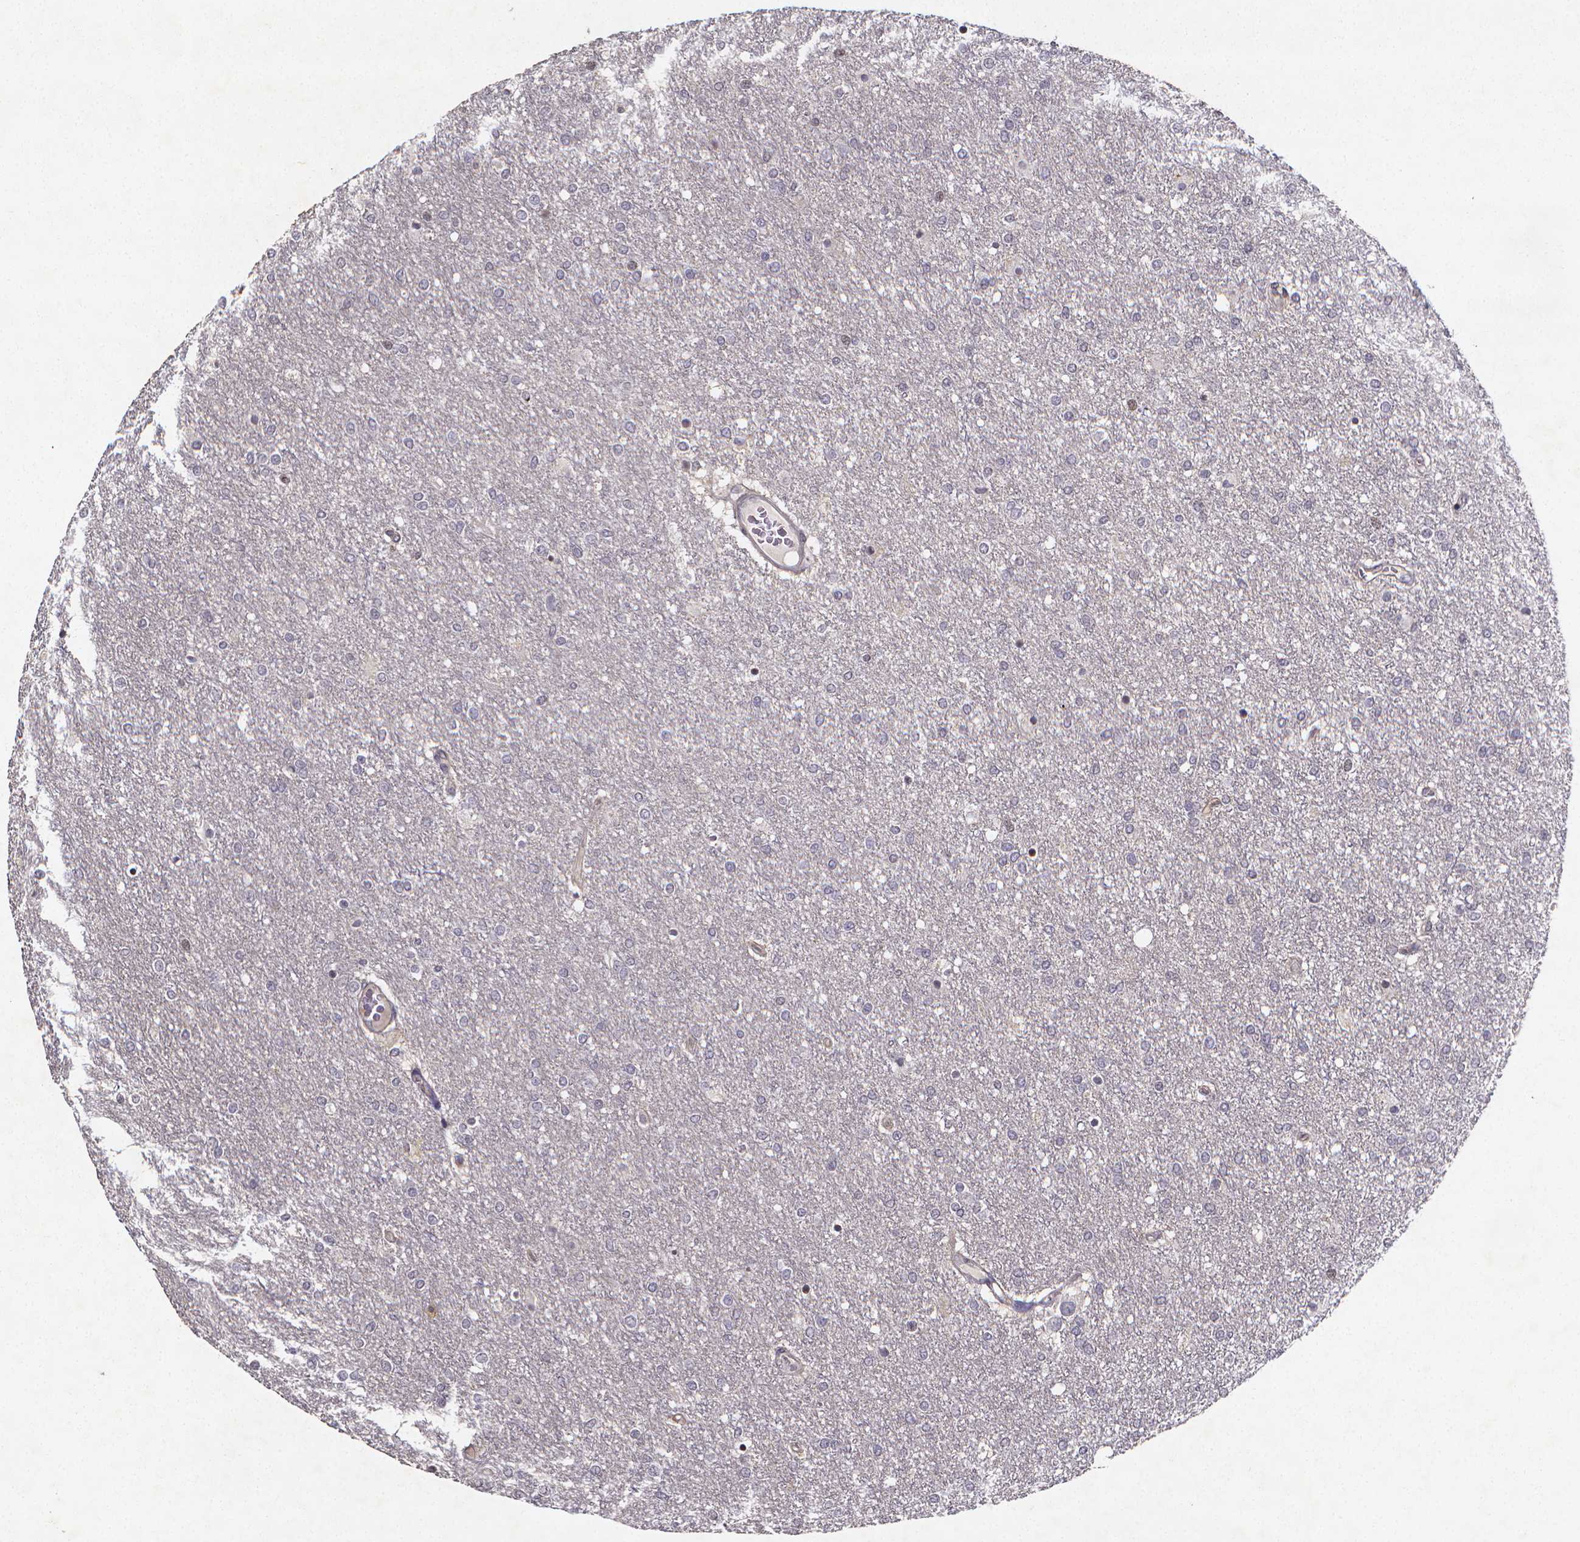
{"staining": {"intensity": "negative", "quantity": "none", "location": "none"}, "tissue": "glioma", "cell_type": "Tumor cells", "image_type": "cancer", "snomed": [{"axis": "morphology", "description": "Glioma, malignant, High grade"}, {"axis": "topography", "description": "Brain"}], "caption": "Glioma was stained to show a protein in brown. There is no significant expression in tumor cells.", "gene": "TP73", "patient": {"sex": "female", "age": 61}}